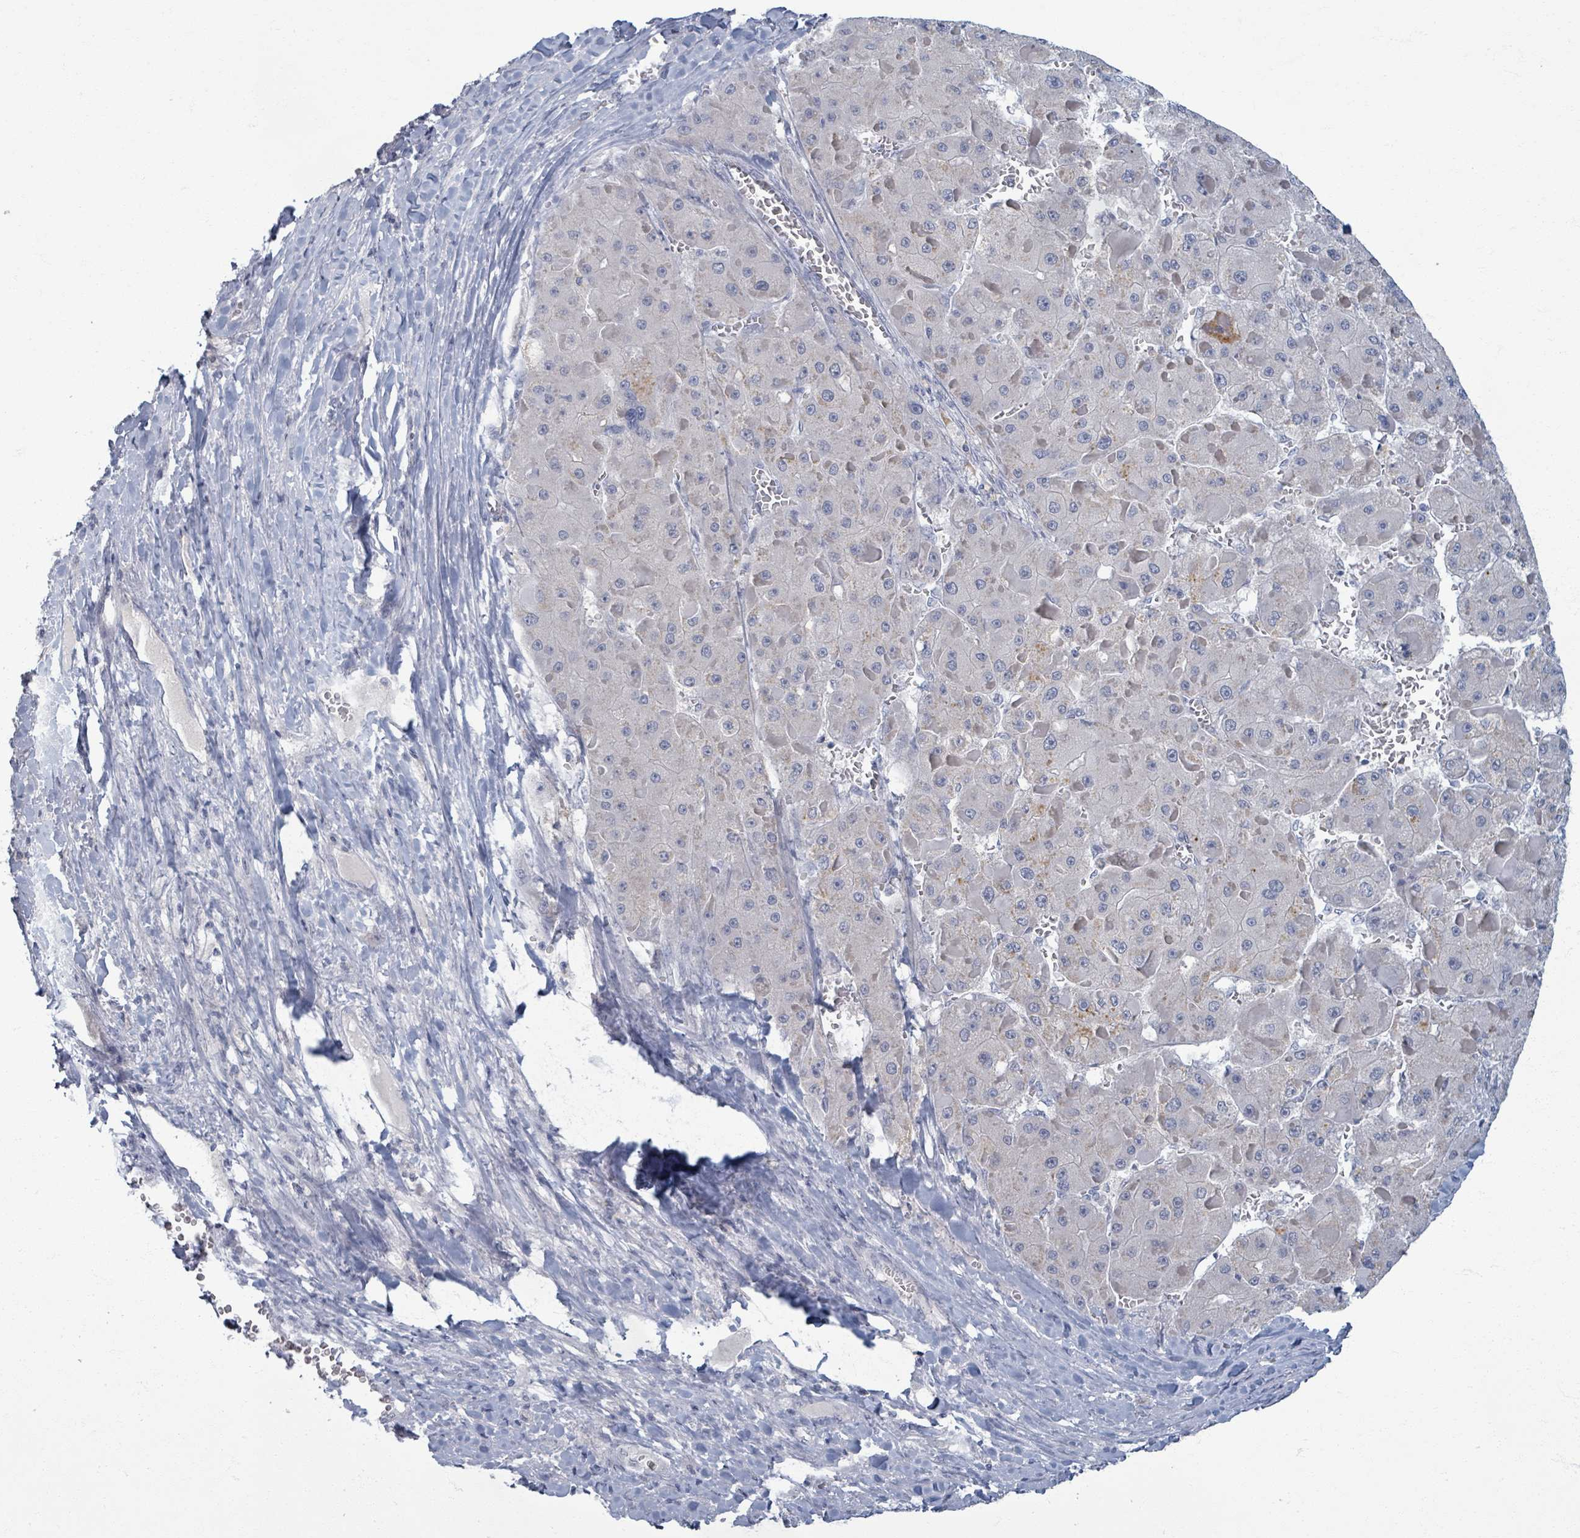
{"staining": {"intensity": "negative", "quantity": "none", "location": "none"}, "tissue": "liver cancer", "cell_type": "Tumor cells", "image_type": "cancer", "snomed": [{"axis": "morphology", "description": "Carcinoma, Hepatocellular, NOS"}, {"axis": "topography", "description": "Liver"}], "caption": "Immunohistochemistry (IHC) of liver hepatocellular carcinoma exhibits no expression in tumor cells. (DAB immunohistochemistry with hematoxylin counter stain).", "gene": "WNT11", "patient": {"sex": "female", "age": 73}}